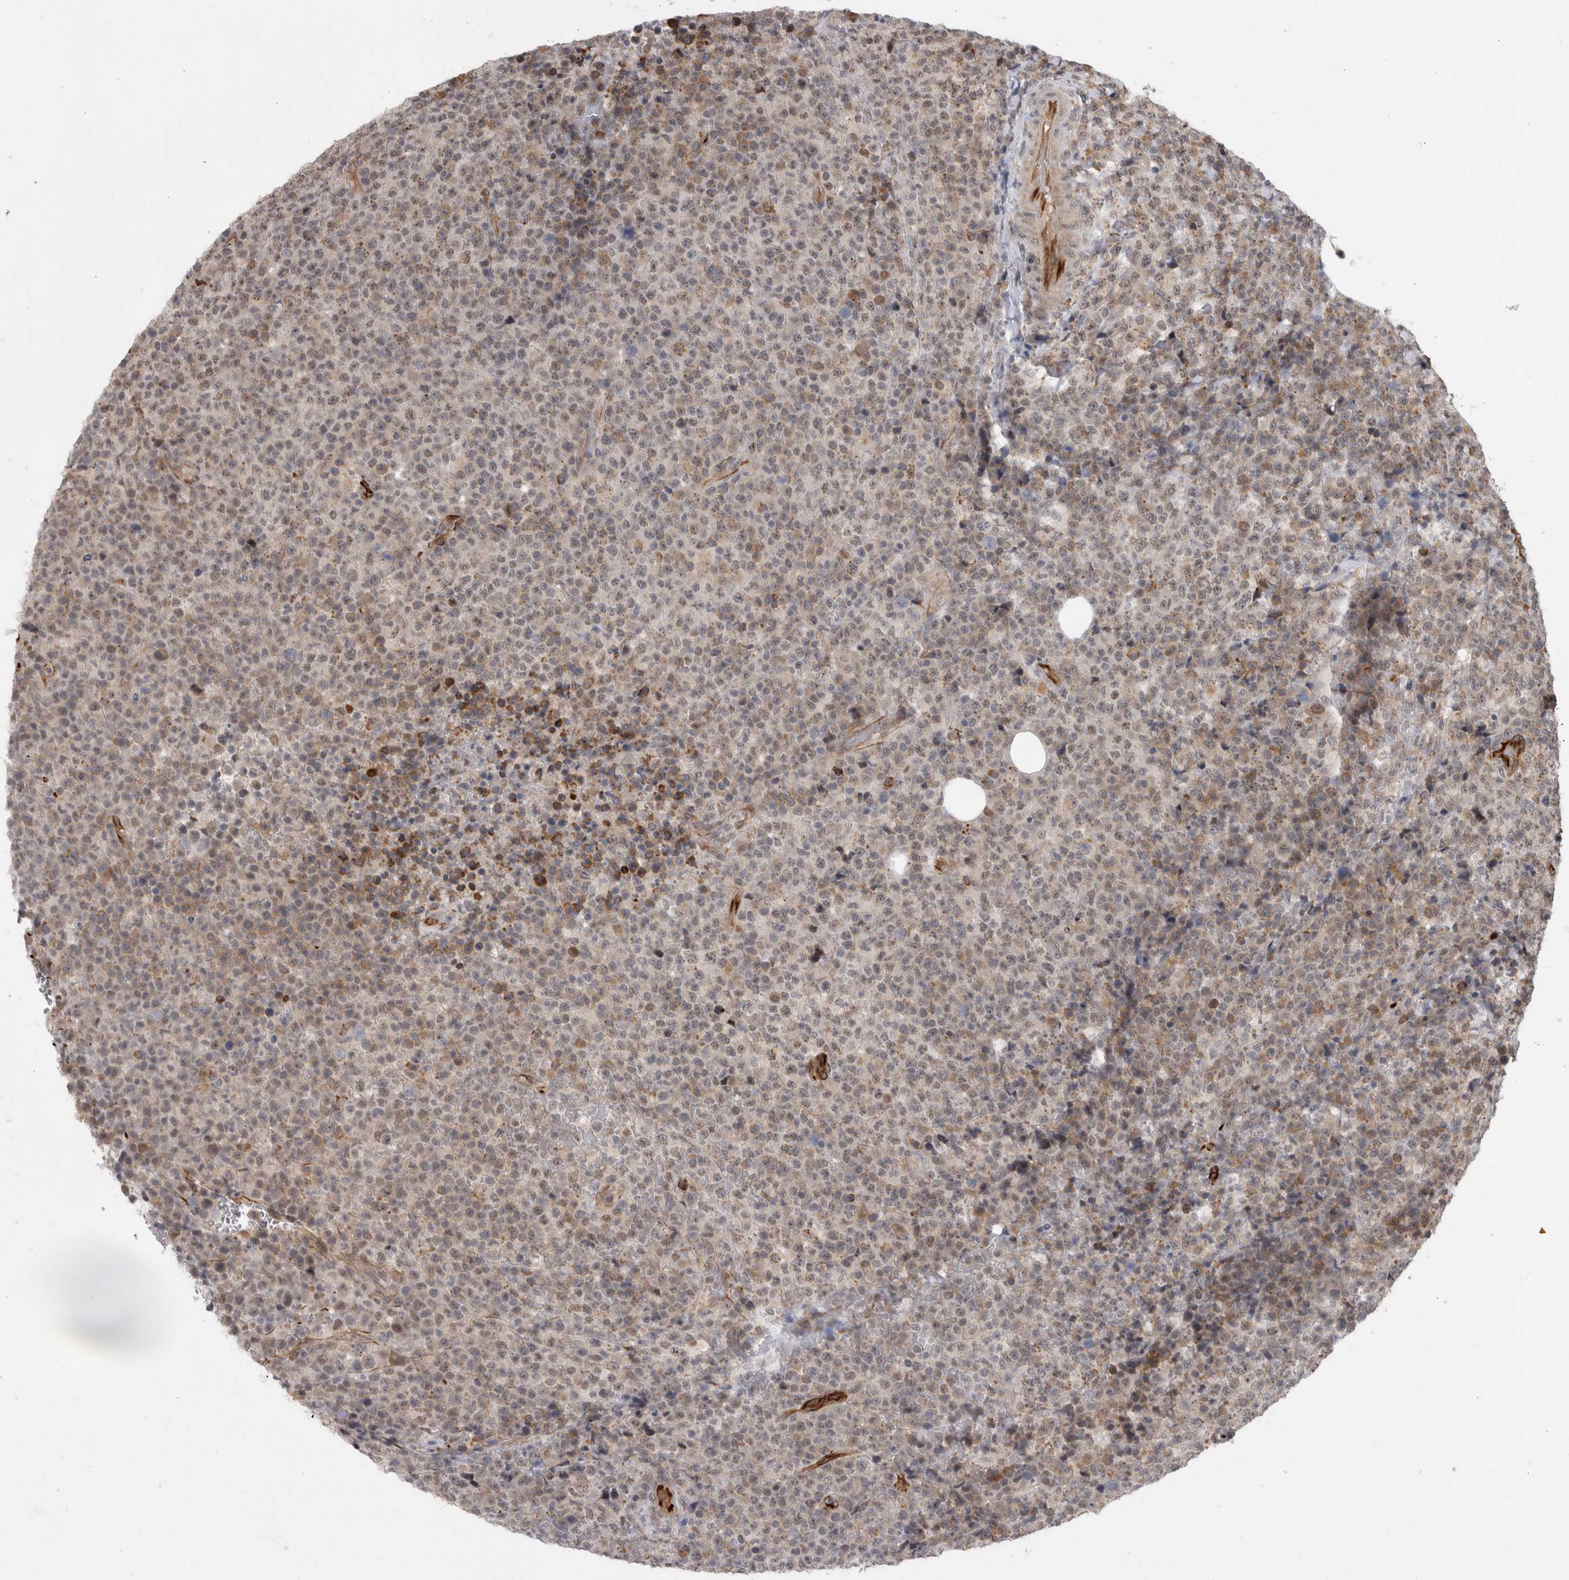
{"staining": {"intensity": "weak", "quantity": "25%-75%", "location": "cytoplasmic/membranous"}, "tissue": "lymphoma", "cell_type": "Tumor cells", "image_type": "cancer", "snomed": [{"axis": "morphology", "description": "Malignant lymphoma, non-Hodgkin's type, High grade"}, {"axis": "topography", "description": "Lymph node"}], "caption": "This is a photomicrograph of immunohistochemistry (IHC) staining of lymphoma, which shows weak expression in the cytoplasmic/membranous of tumor cells.", "gene": "FAM83H", "patient": {"sex": "male", "age": 13}}